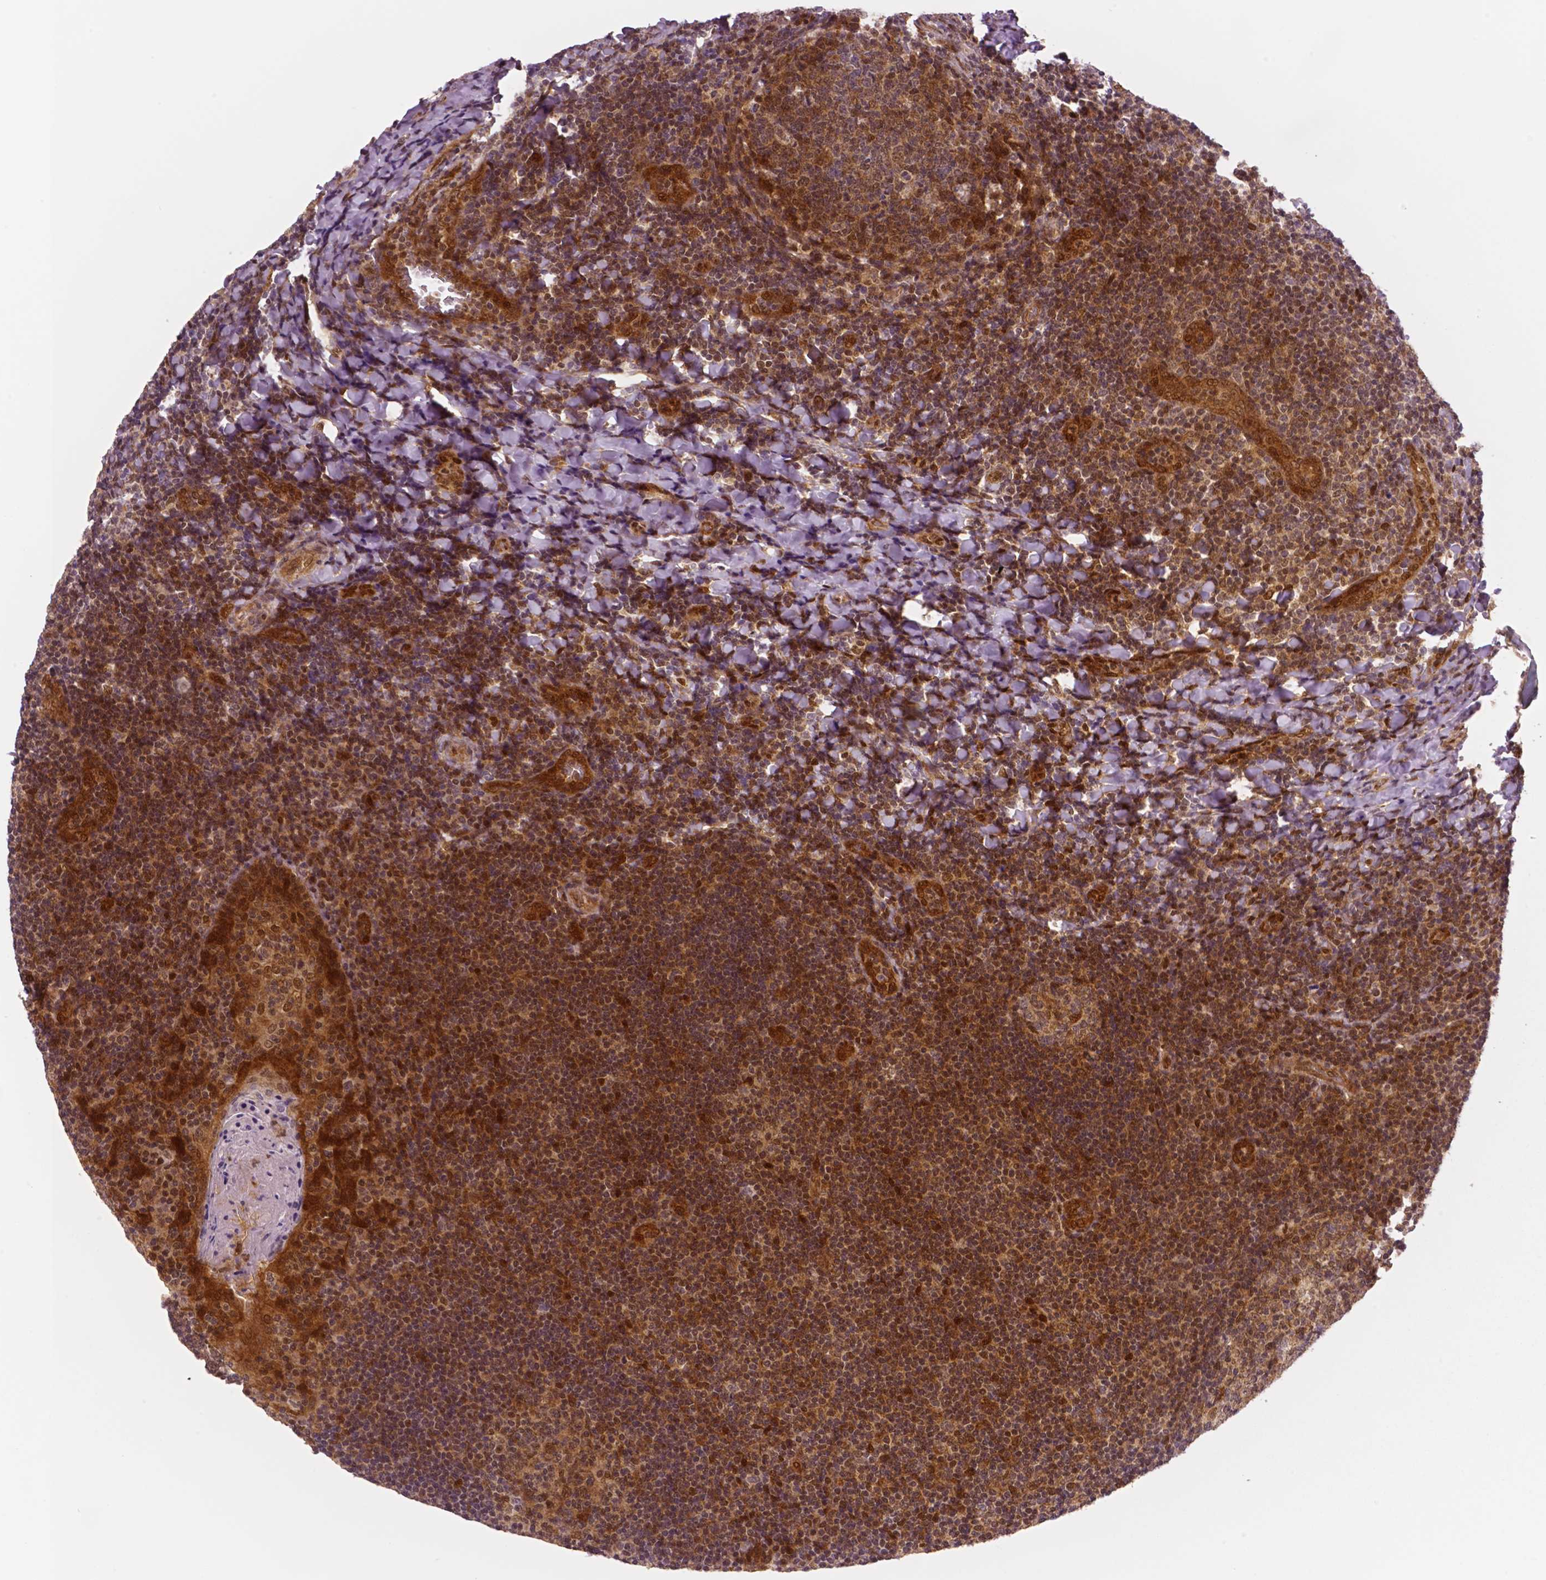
{"staining": {"intensity": "moderate", "quantity": ">75%", "location": "cytoplasmic/membranous,nuclear"}, "tissue": "tonsil", "cell_type": "Germinal center cells", "image_type": "normal", "snomed": [{"axis": "morphology", "description": "Normal tissue, NOS"}, {"axis": "topography", "description": "Tonsil"}], "caption": "Tonsil stained with DAB immunohistochemistry (IHC) shows medium levels of moderate cytoplasmic/membranous,nuclear expression in approximately >75% of germinal center cells.", "gene": "STAT3", "patient": {"sex": "male", "age": 17}}